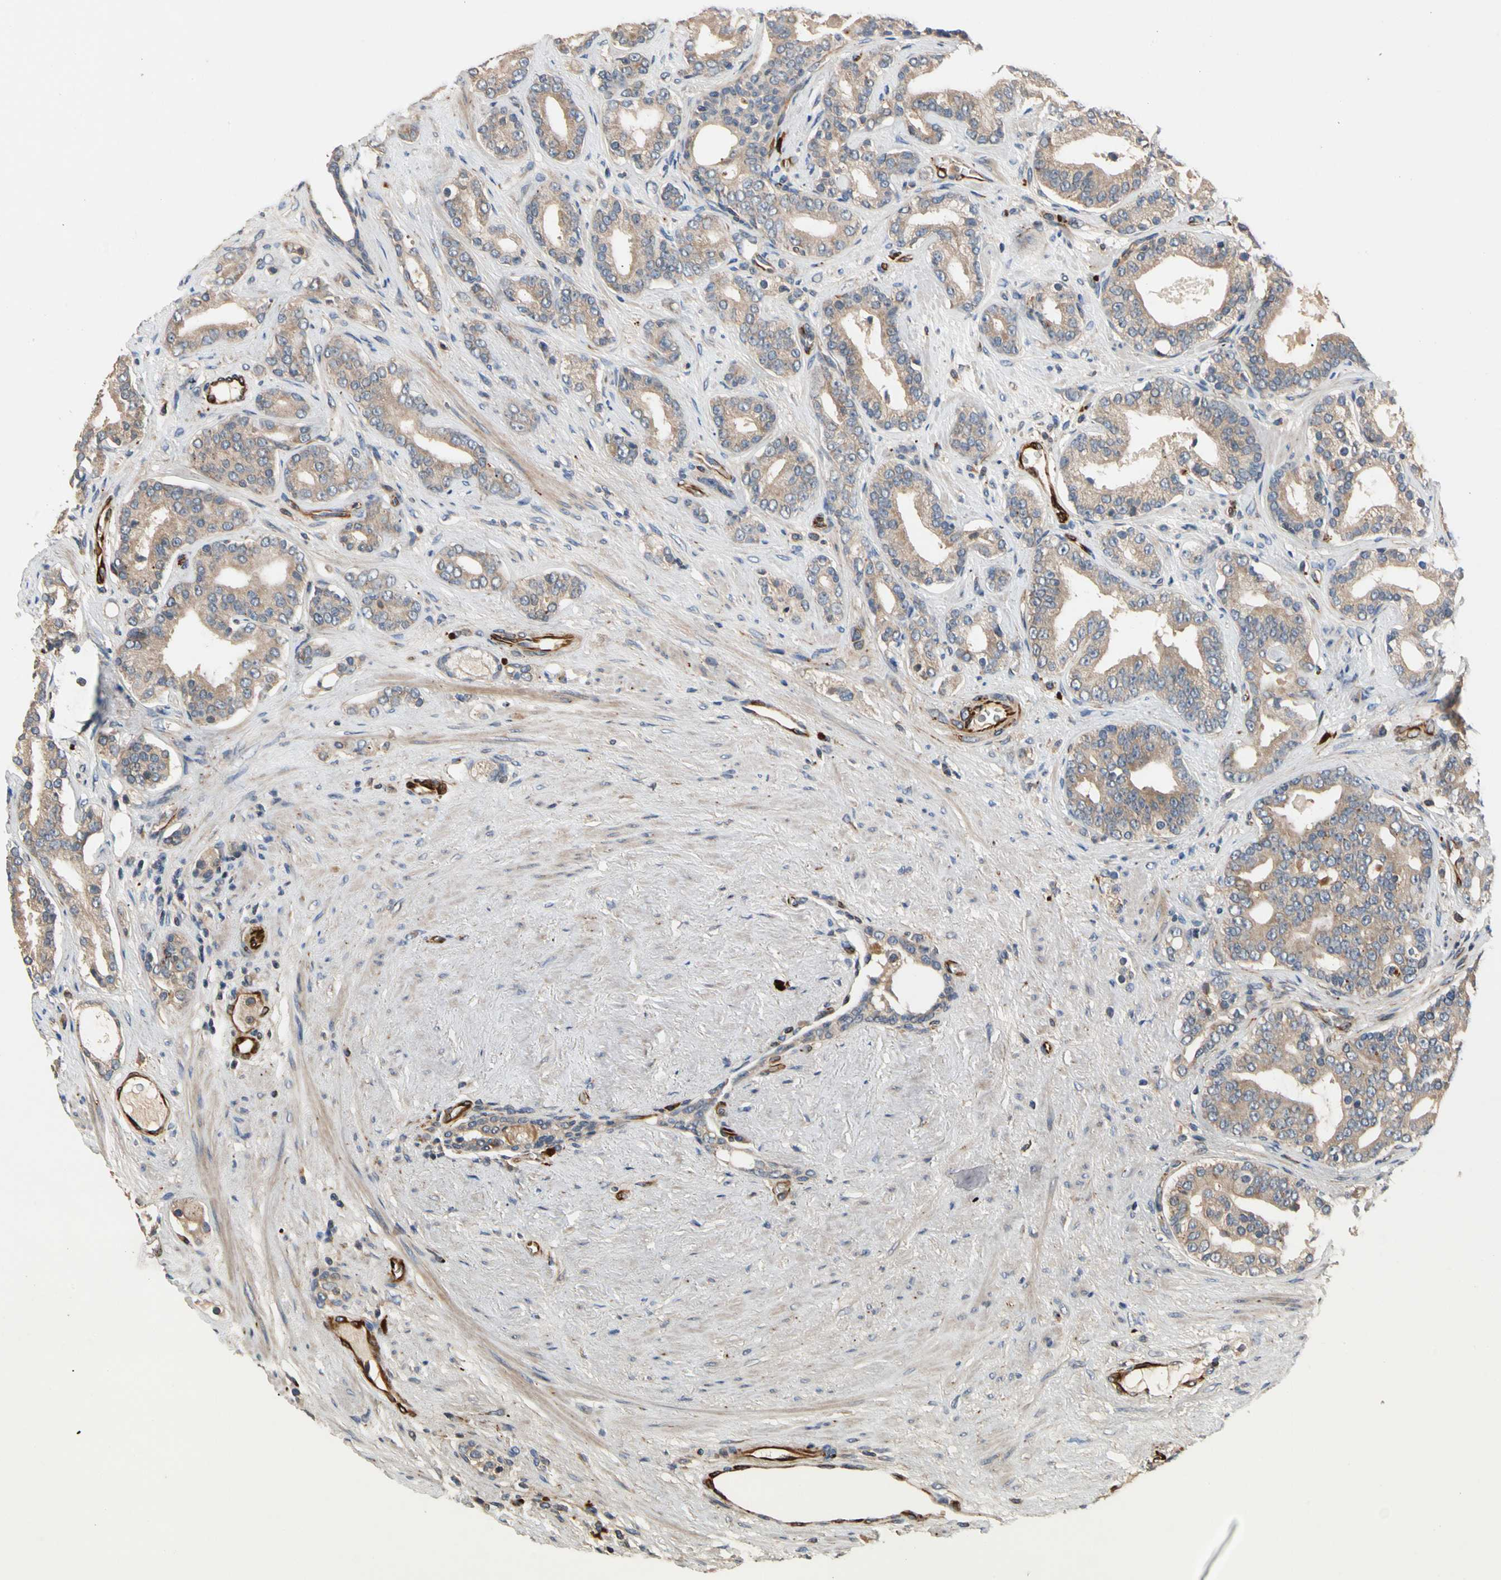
{"staining": {"intensity": "weak", "quantity": ">75%", "location": "cytoplasmic/membranous"}, "tissue": "prostate cancer", "cell_type": "Tumor cells", "image_type": "cancer", "snomed": [{"axis": "morphology", "description": "Adenocarcinoma, Low grade"}, {"axis": "topography", "description": "Prostate"}], "caption": "Tumor cells reveal low levels of weak cytoplasmic/membranous staining in about >75% of cells in human low-grade adenocarcinoma (prostate). (Brightfield microscopy of DAB IHC at high magnification).", "gene": "FGD6", "patient": {"sex": "male", "age": 63}}